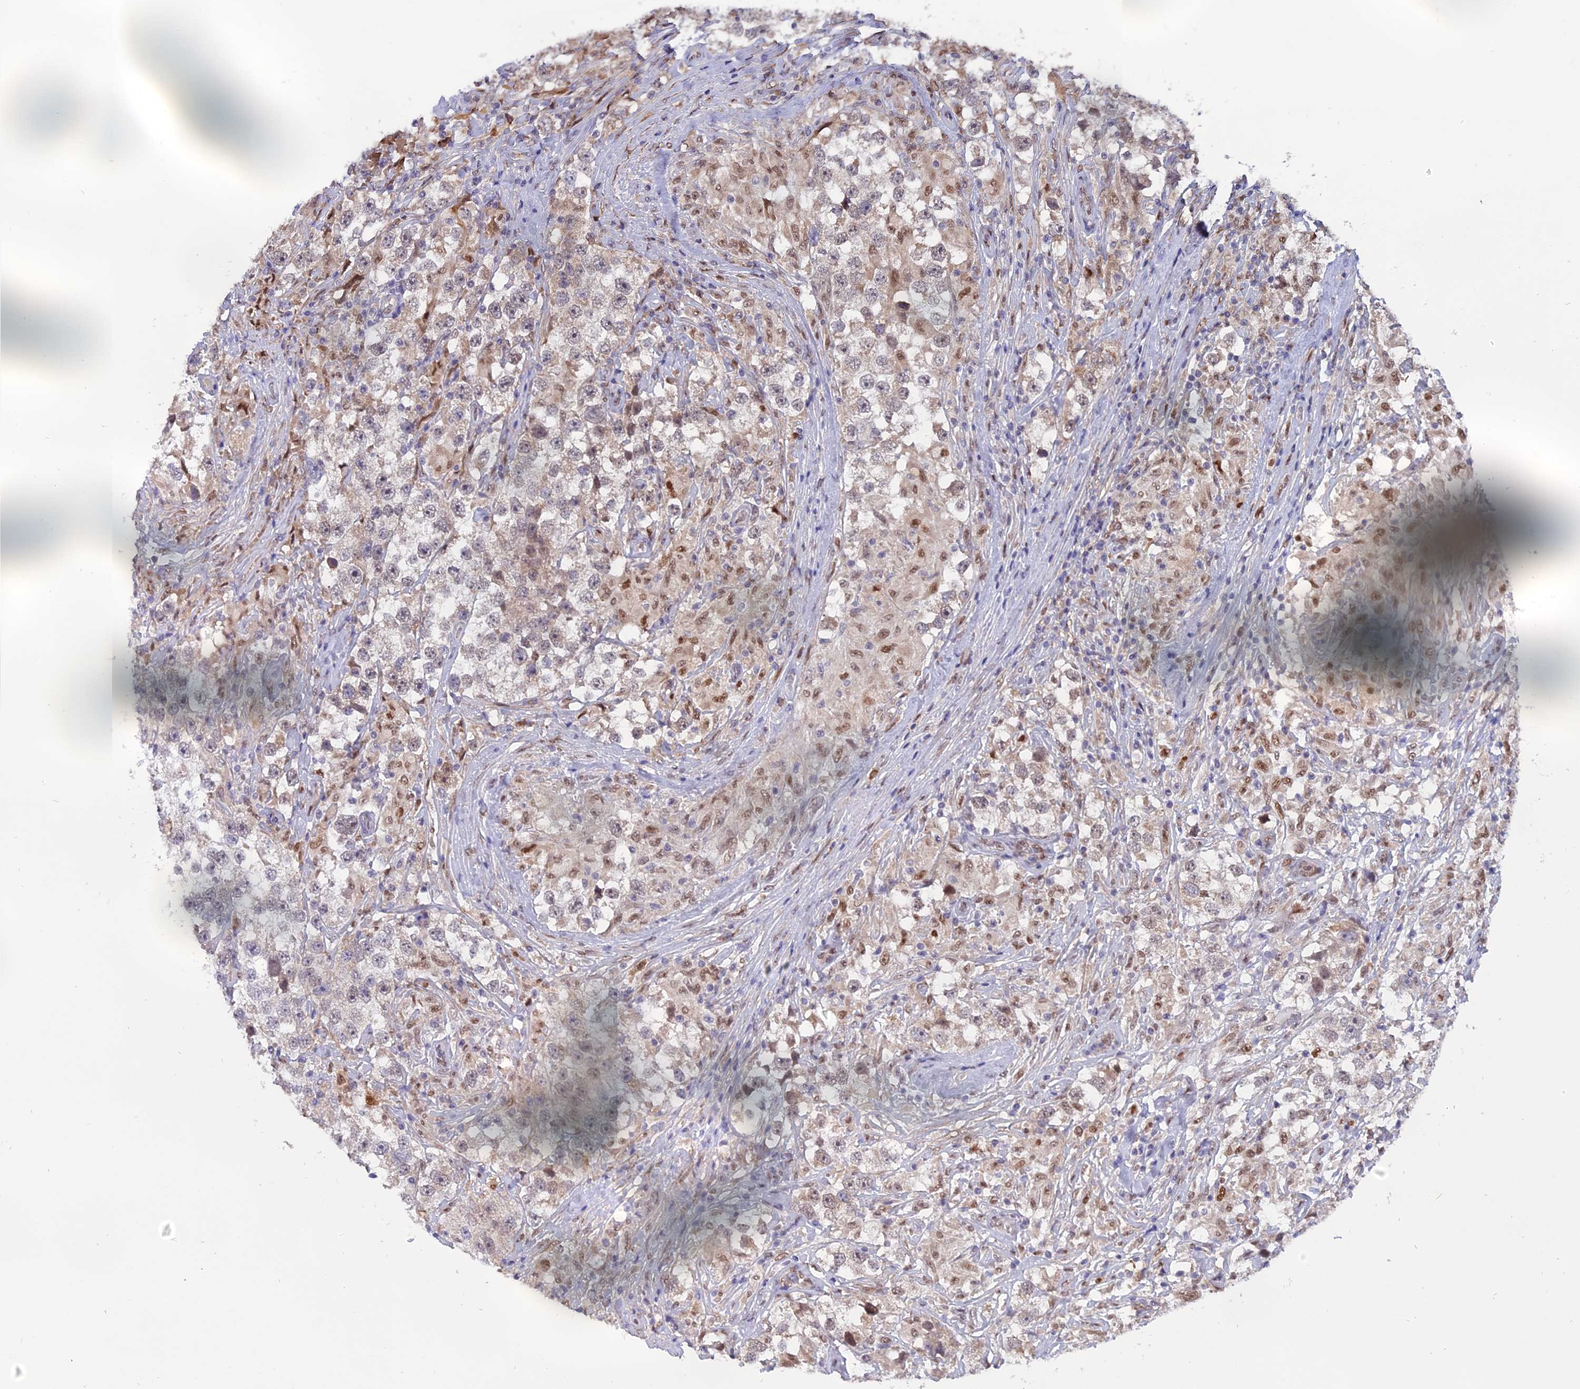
{"staining": {"intensity": "weak", "quantity": "<25%", "location": "cytoplasmic/membranous"}, "tissue": "testis cancer", "cell_type": "Tumor cells", "image_type": "cancer", "snomed": [{"axis": "morphology", "description": "Seminoma, NOS"}, {"axis": "topography", "description": "Testis"}], "caption": "Human testis seminoma stained for a protein using immunohistochemistry (IHC) demonstrates no staining in tumor cells.", "gene": "FAM118B", "patient": {"sex": "male", "age": 46}}